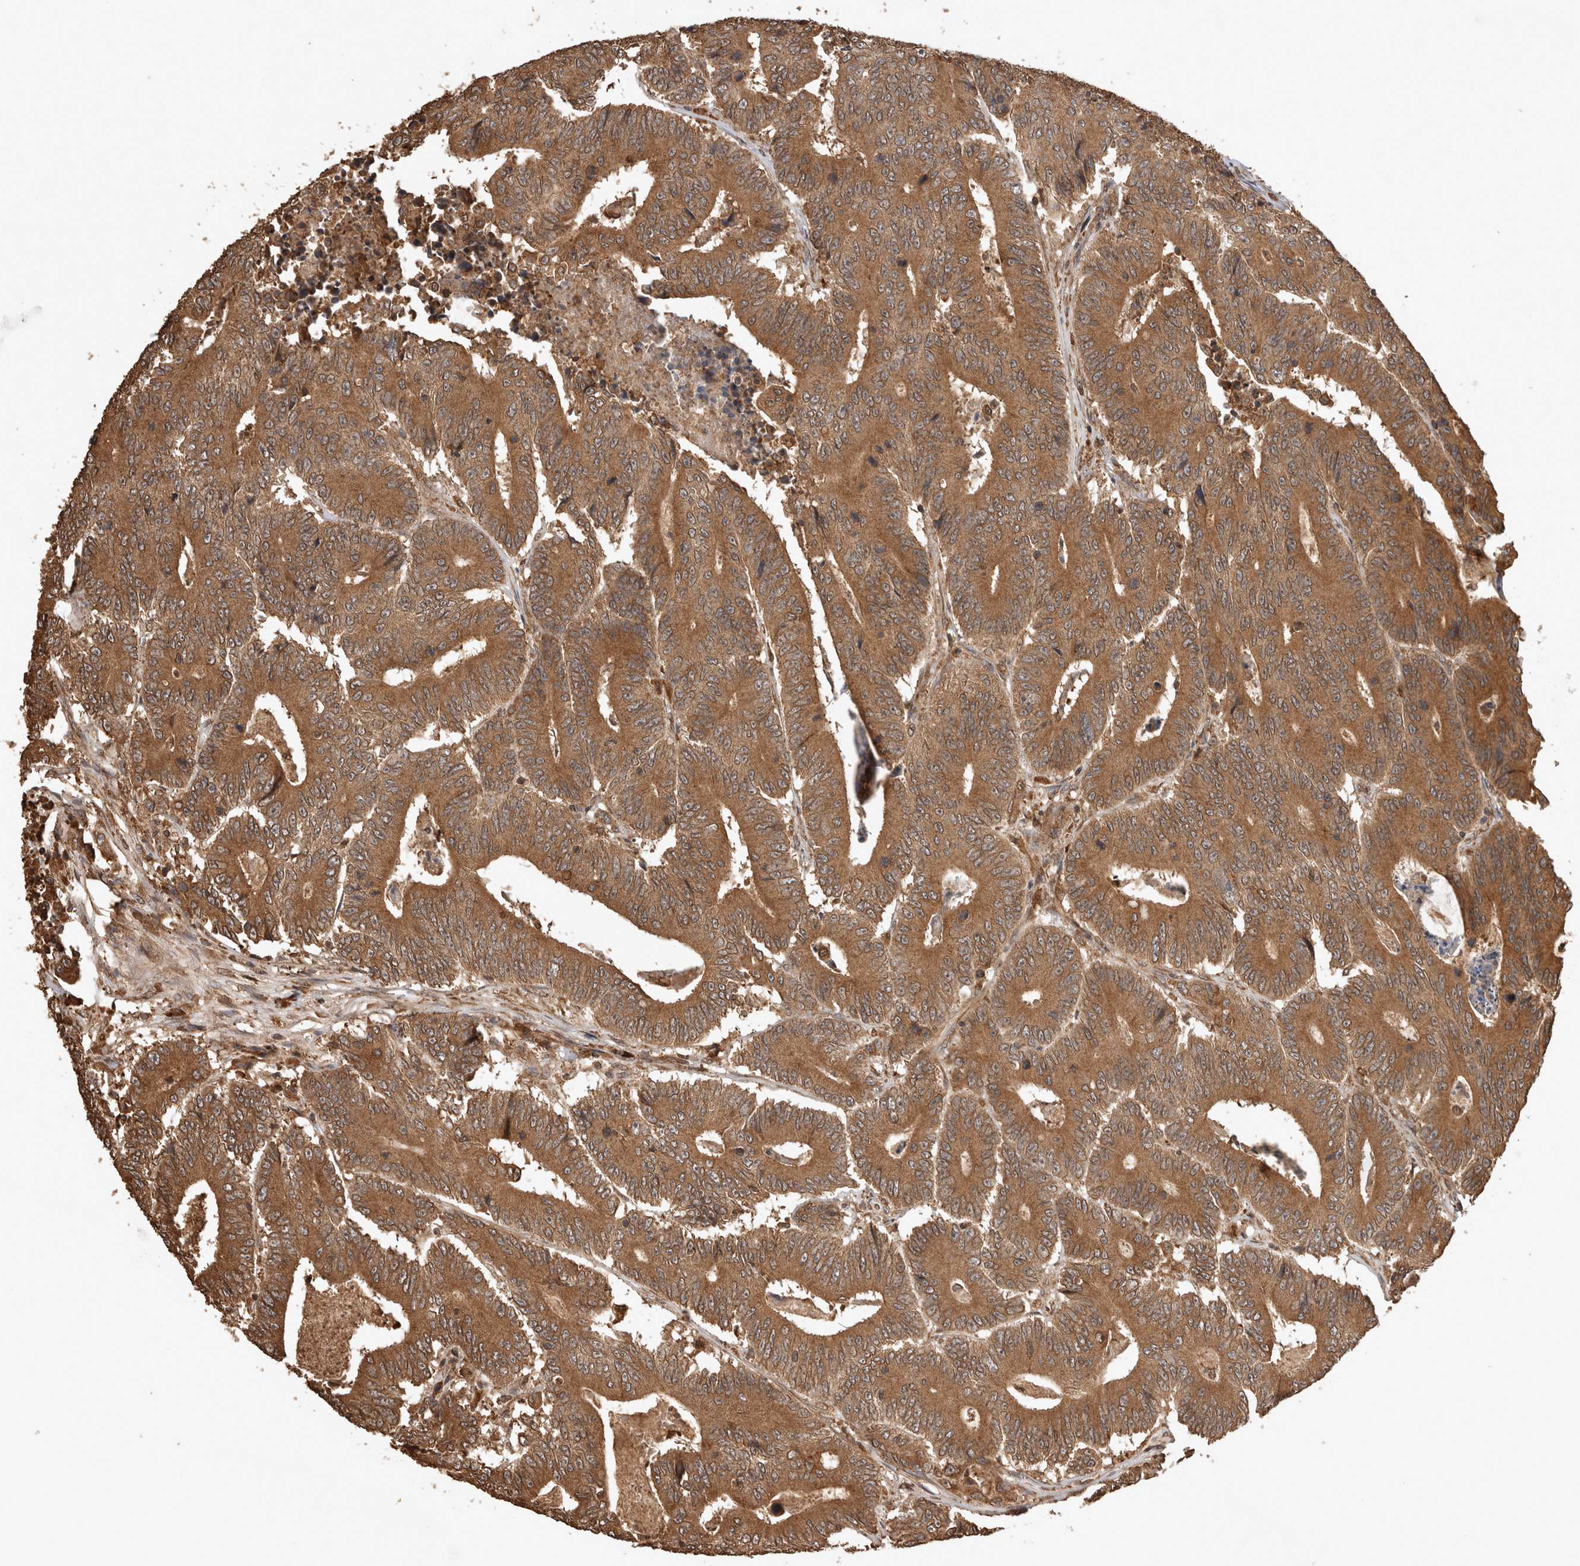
{"staining": {"intensity": "moderate", "quantity": ">75%", "location": "cytoplasmic/membranous"}, "tissue": "colorectal cancer", "cell_type": "Tumor cells", "image_type": "cancer", "snomed": [{"axis": "morphology", "description": "Adenocarcinoma, NOS"}, {"axis": "topography", "description": "Colon"}], "caption": "This image demonstrates colorectal cancer (adenocarcinoma) stained with IHC to label a protein in brown. The cytoplasmic/membranous of tumor cells show moderate positivity for the protein. Nuclei are counter-stained blue.", "gene": "OTUD7B", "patient": {"sex": "male", "age": 83}}